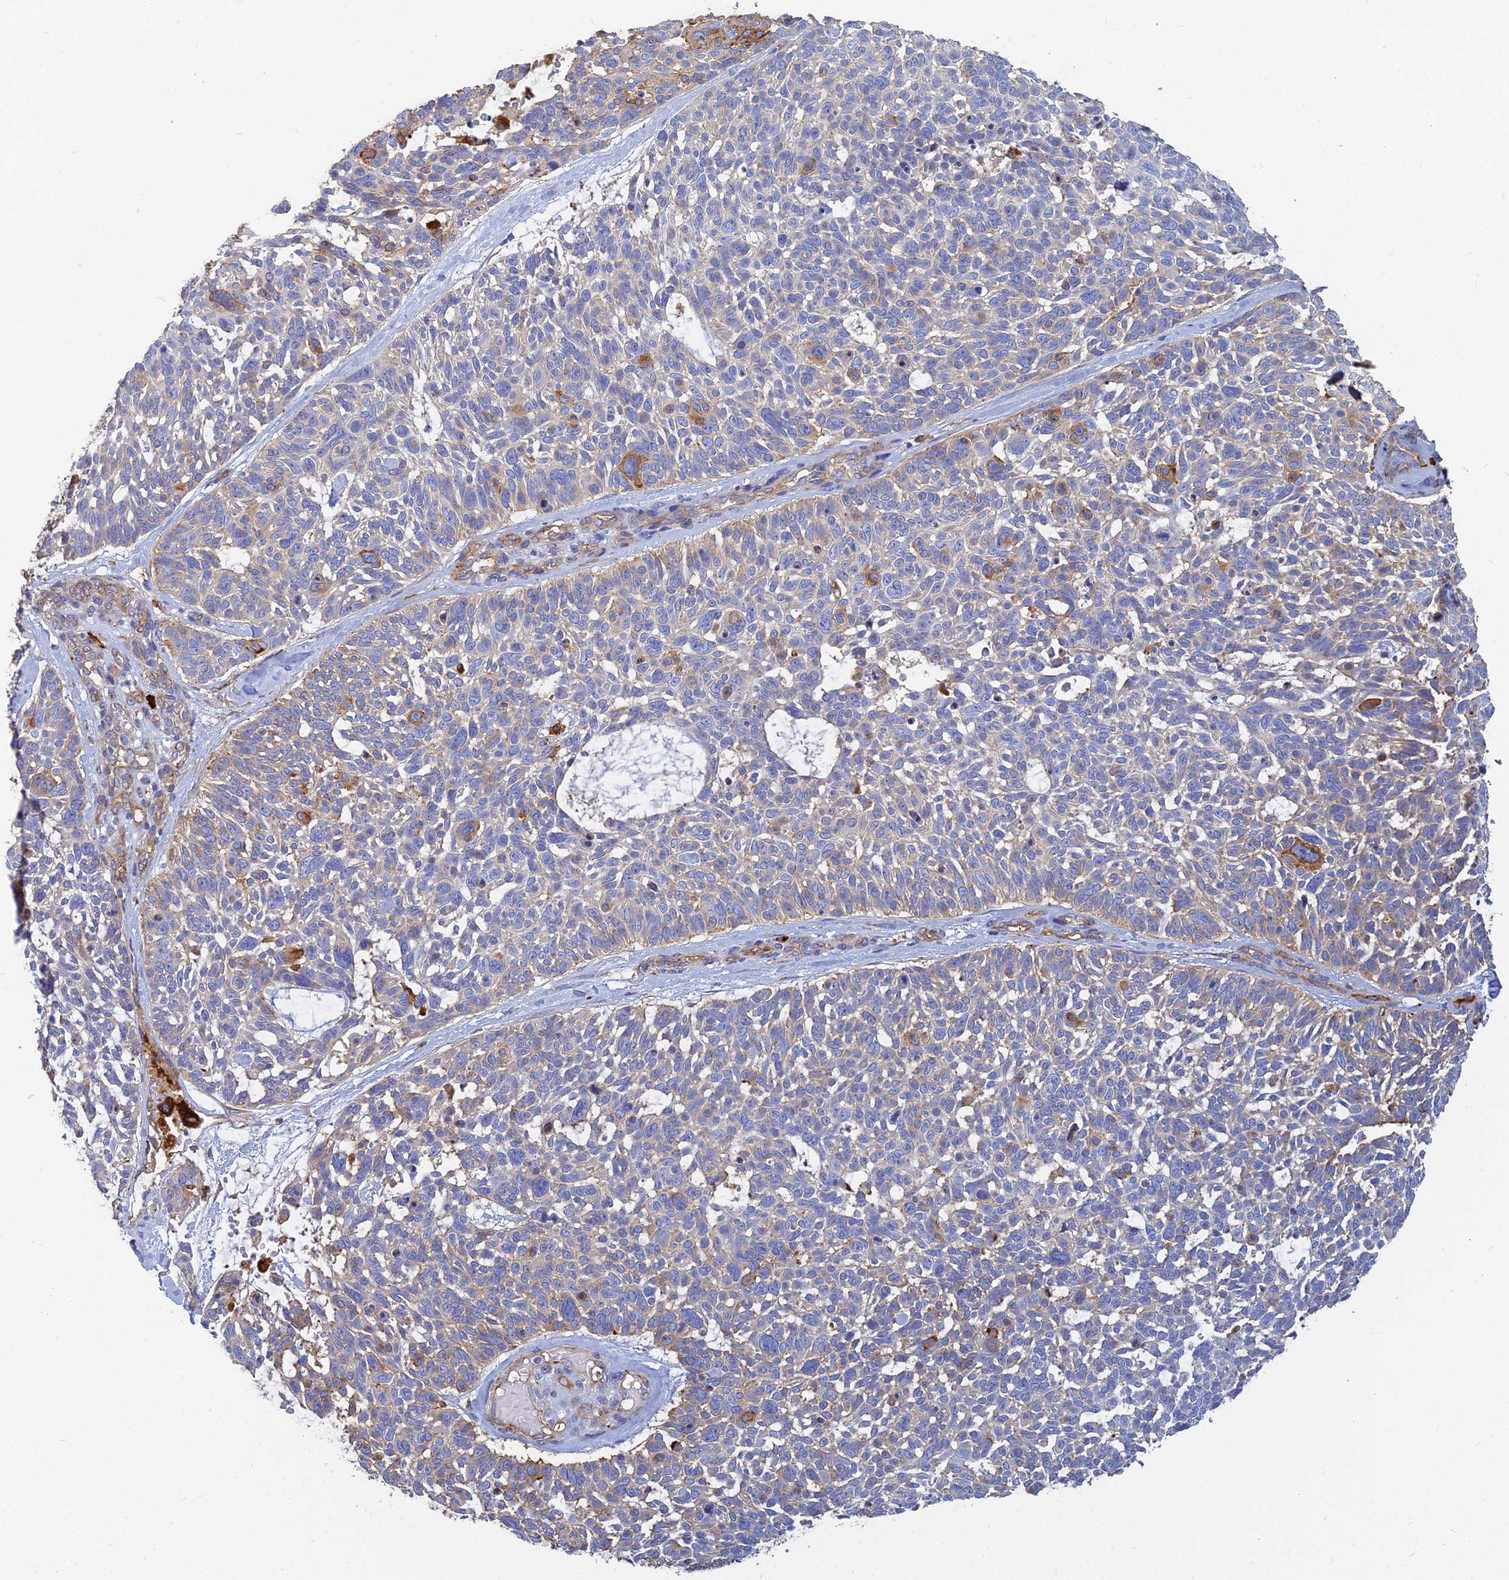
{"staining": {"intensity": "weak", "quantity": "<25%", "location": "cytoplasmic/membranous"}, "tissue": "skin cancer", "cell_type": "Tumor cells", "image_type": "cancer", "snomed": [{"axis": "morphology", "description": "Basal cell carcinoma"}, {"axis": "topography", "description": "Skin"}], "caption": "This is an IHC image of human skin cancer (basal cell carcinoma). There is no staining in tumor cells.", "gene": "VAT1", "patient": {"sex": "male", "age": 88}}